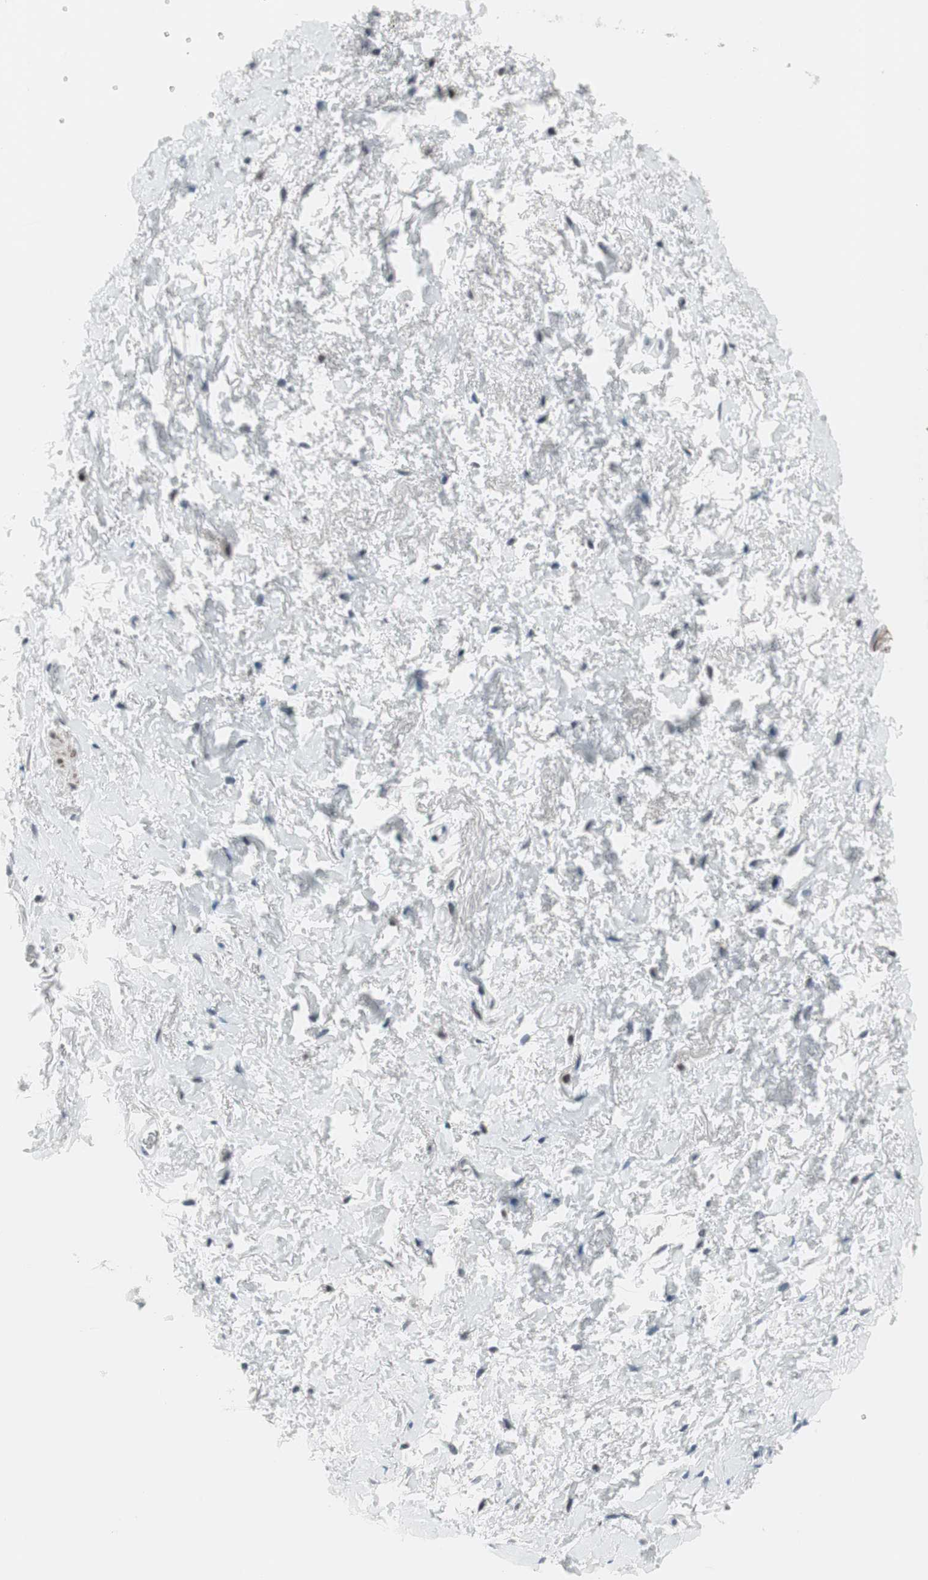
{"staining": {"intensity": "negative", "quantity": "none", "location": "none"}, "tissue": "adipose tissue", "cell_type": "Adipocytes", "image_type": "normal", "snomed": [{"axis": "morphology", "description": "Normal tissue, NOS"}, {"axis": "topography", "description": "Soft tissue"}, {"axis": "topography", "description": "Peripheral nerve tissue"}], "caption": "Immunohistochemistry (IHC) of benign adipose tissue shows no staining in adipocytes. (DAB (3,3'-diaminobenzidine) IHC with hematoxylin counter stain).", "gene": "ARID1A", "patient": {"sex": "female", "age": 71}}